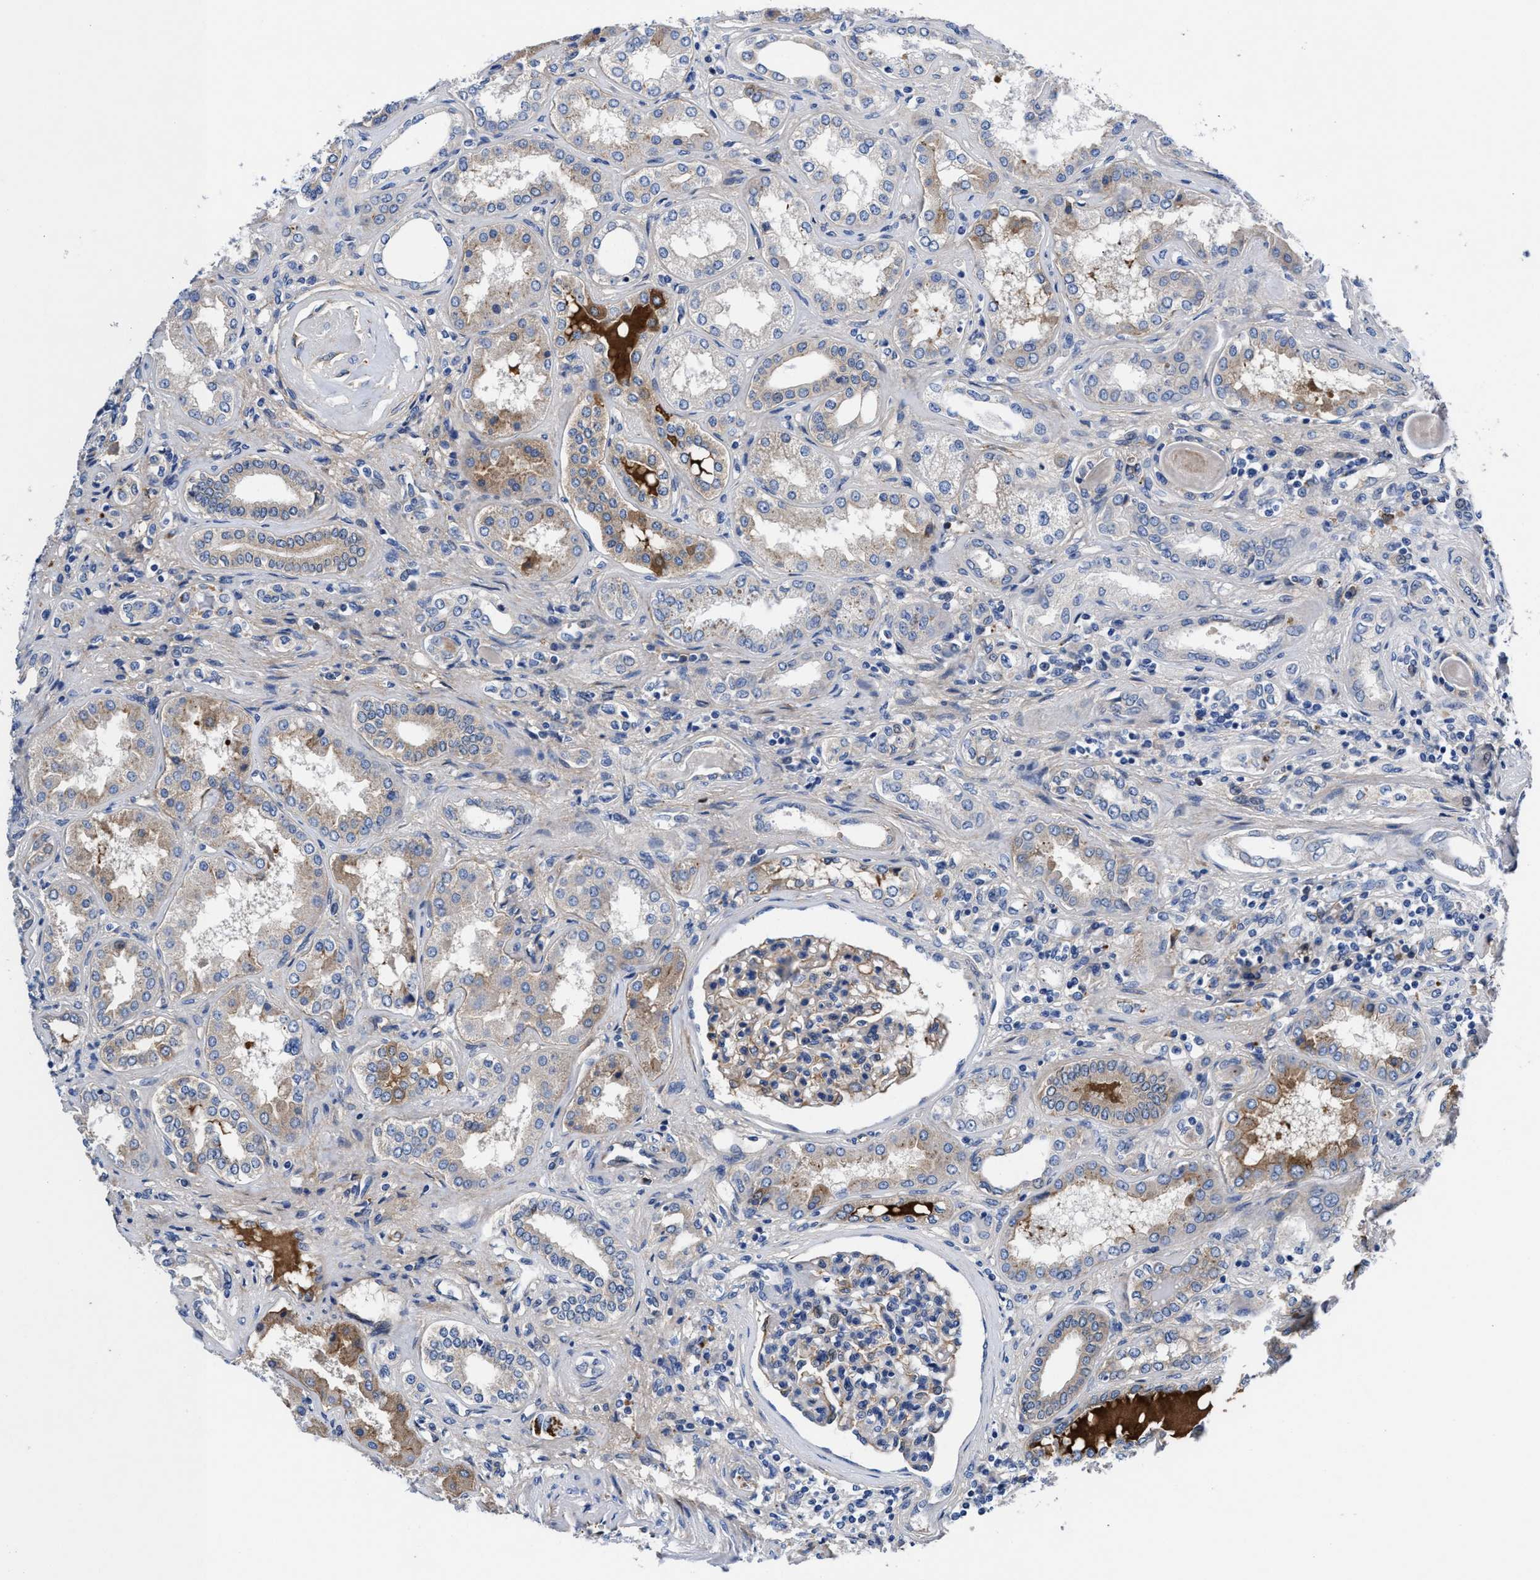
{"staining": {"intensity": "weak", "quantity": "<25%", "location": "cytoplasmic/membranous"}, "tissue": "kidney", "cell_type": "Cells in glomeruli", "image_type": "normal", "snomed": [{"axis": "morphology", "description": "Normal tissue, NOS"}, {"axis": "topography", "description": "Kidney"}], "caption": "DAB (3,3'-diaminobenzidine) immunohistochemical staining of benign kidney demonstrates no significant staining in cells in glomeruli.", "gene": "DHRS13", "patient": {"sex": "female", "age": 56}}